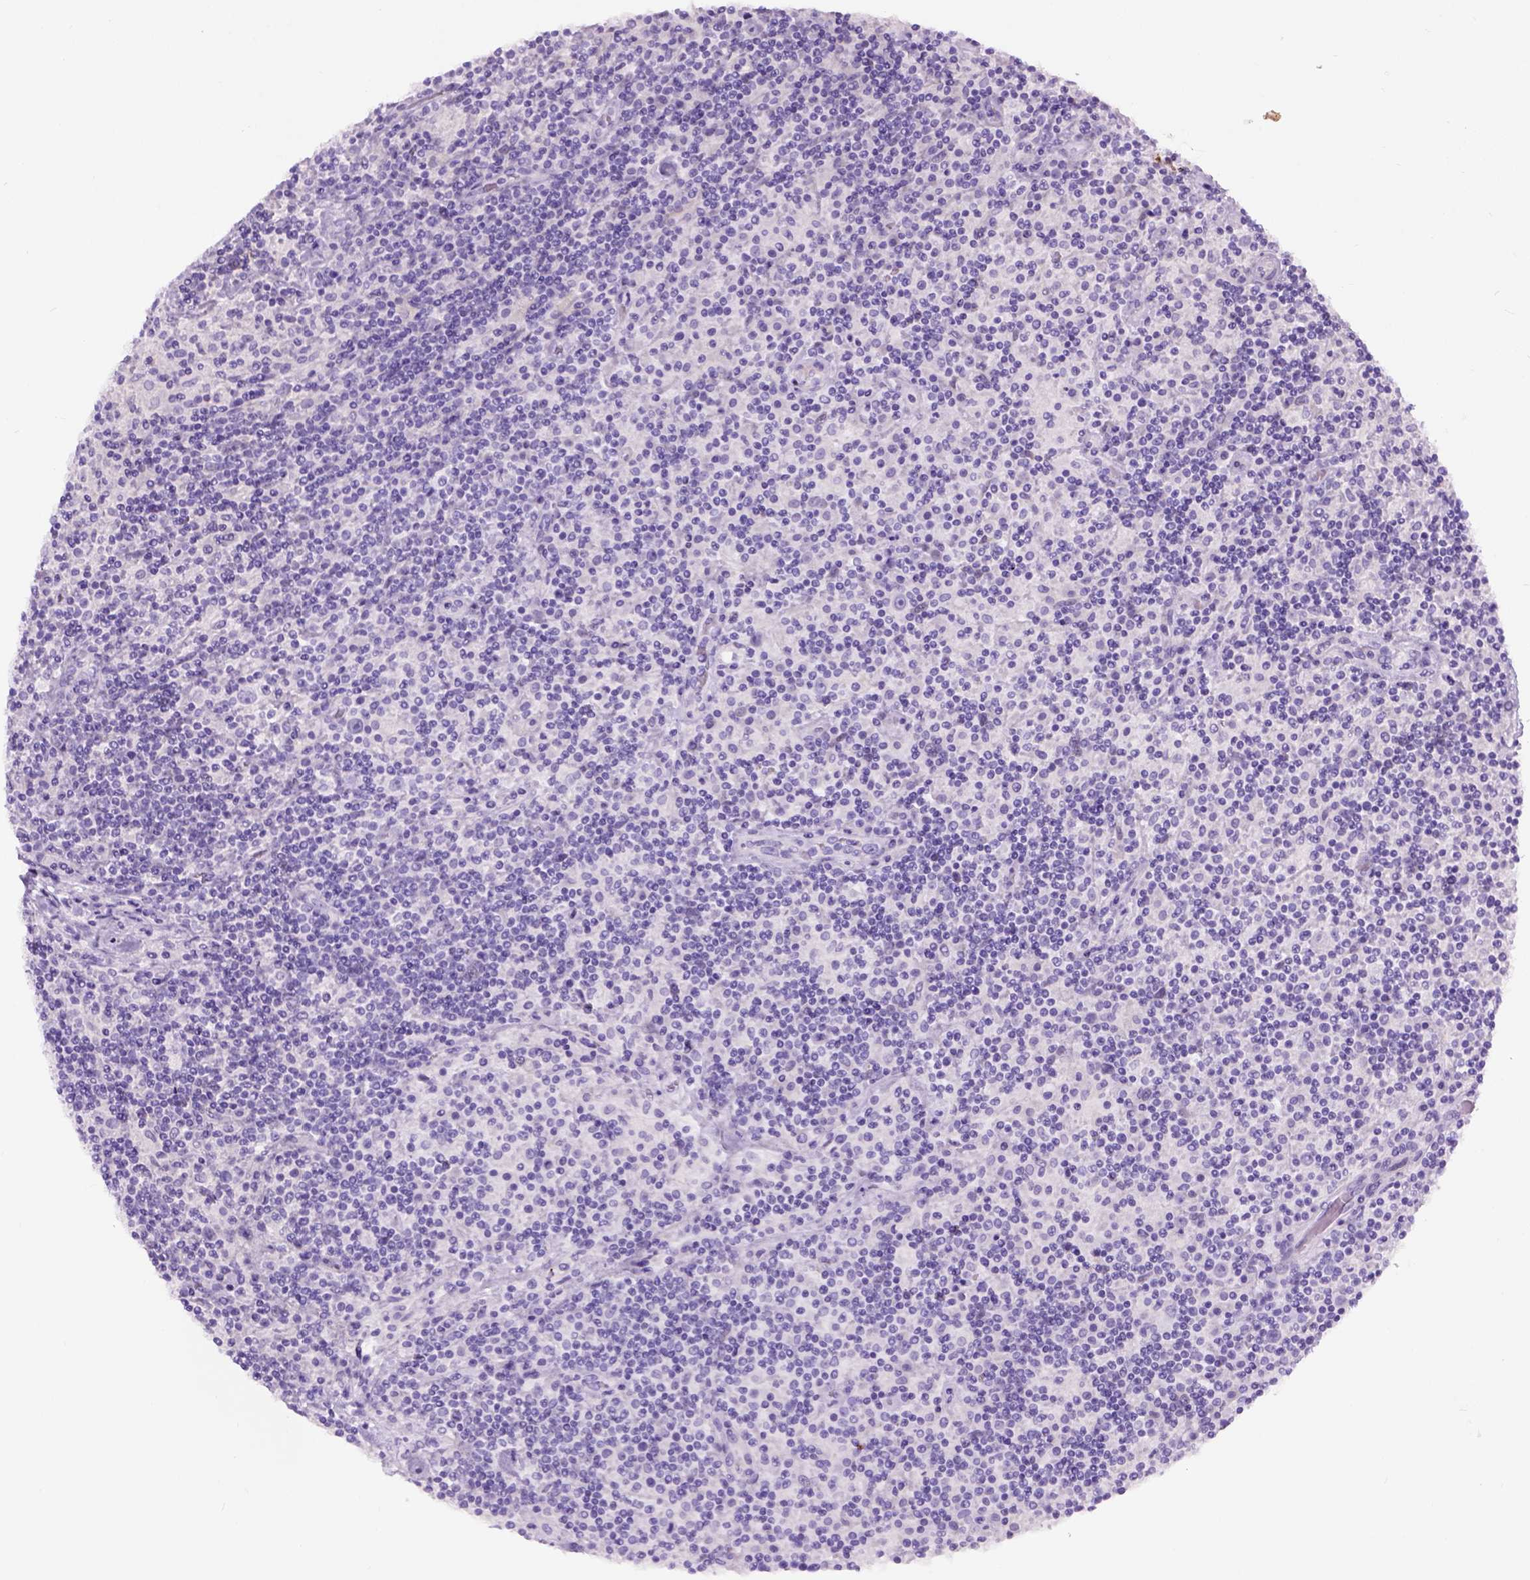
{"staining": {"intensity": "negative", "quantity": "none", "location": "none"}, "tissue": "lymphoma", "cell_type": "Tumor cells", "image_type": "cancer", "snomed": [{"axis": "morphology", "description": "Hodgkin's disease, NOS"}, {"axis": "topography", "description": "Lymph node"}], "caption": "DAB immunohistochemical staining of lymphoma shows no significant expression in tumor cells. (IHC, brightfield microscopy, high magnification).", "gene": "GABRB2", "patient": {"sex": "male", "age": 70}}